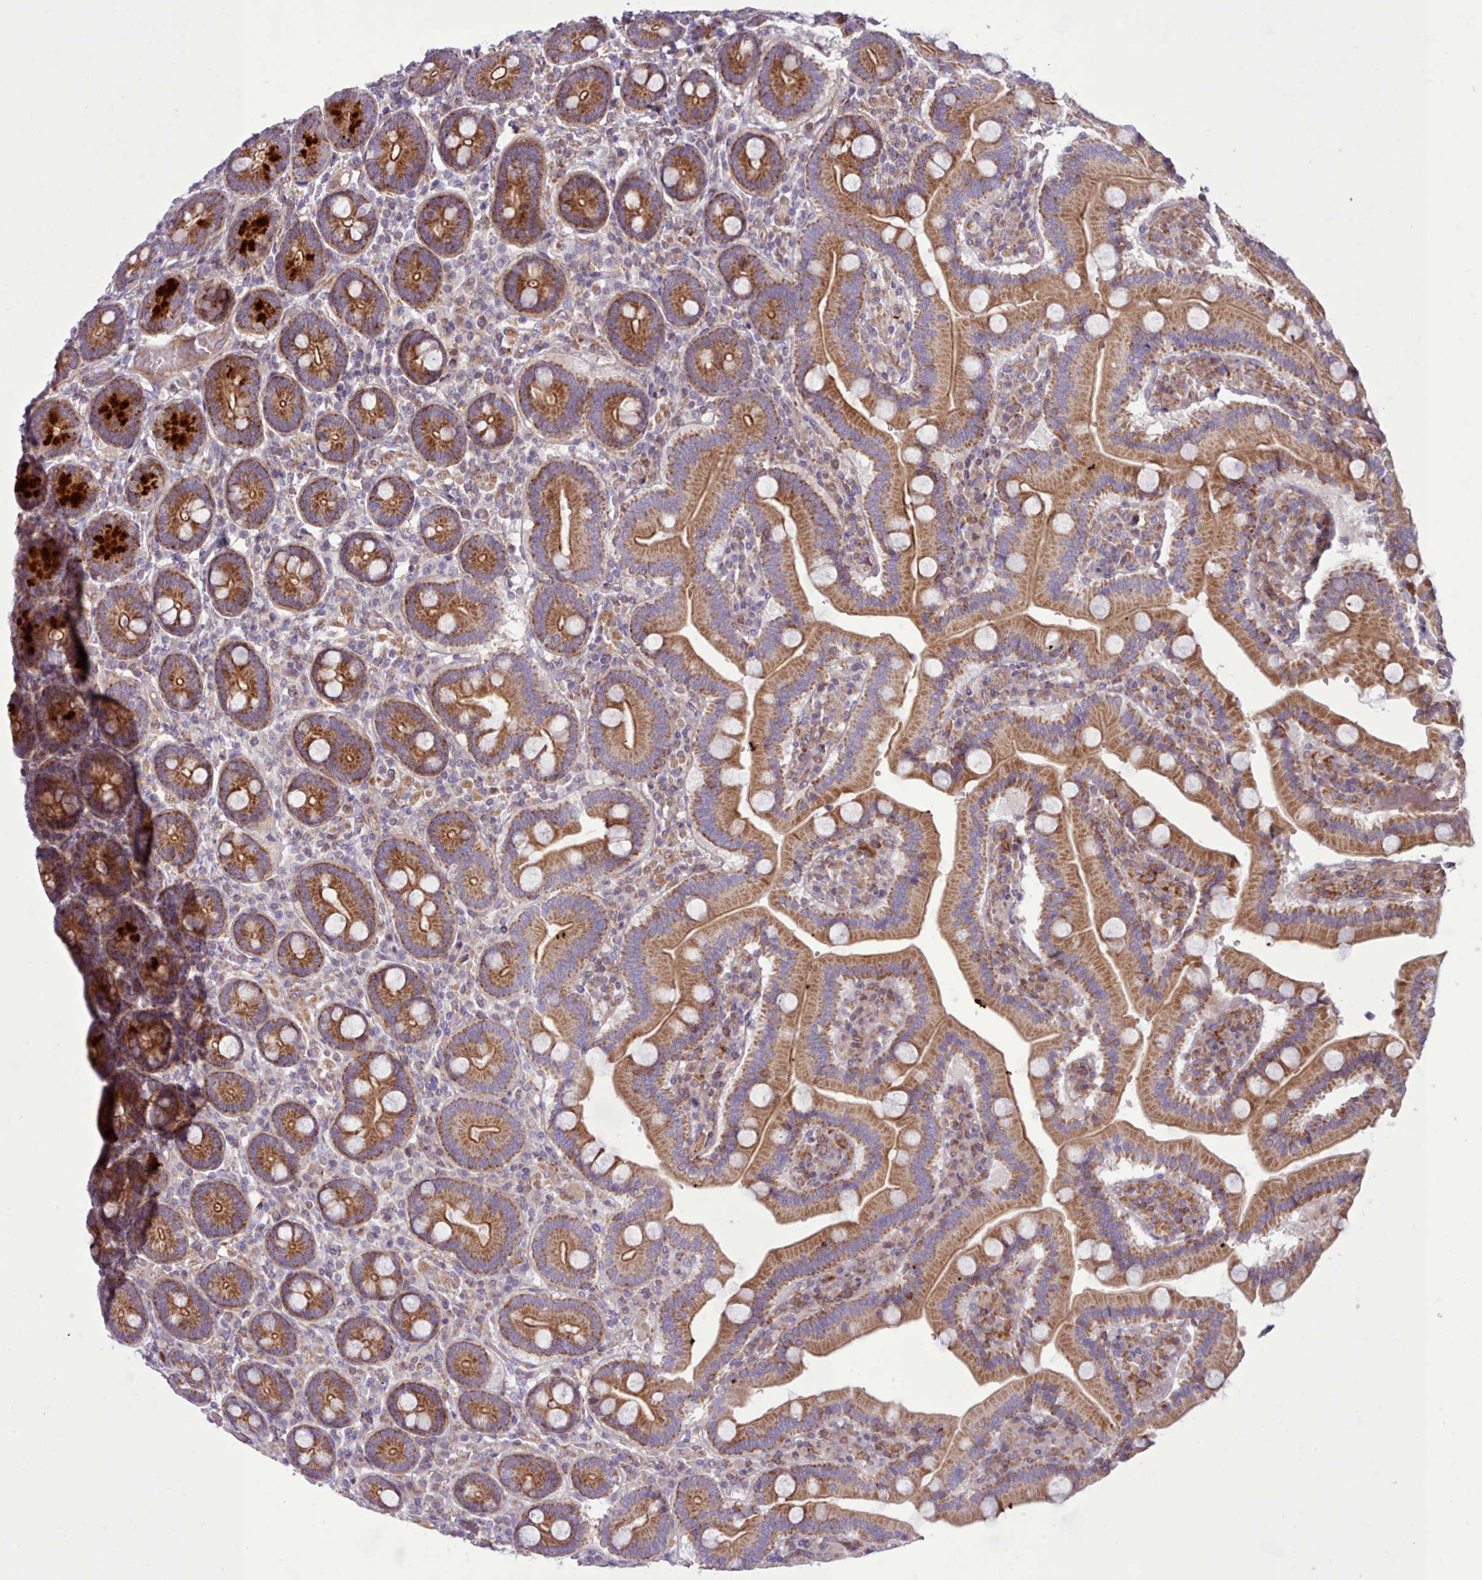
{"staining": {"intensity": "moderate", "quantity": ">75%", "location": "cytoplasmic/membranous"}, "tissue": "duodenum", "cell_type": "Glandular cells", "image_type": "normal", "snomed": [{"axis": "morphology", "description": "Normal tissue, NOS"}, {"axis": "topography", "description": "Duodenum"}], "caption": "Duodenum stained with DAB (3,3'-diaminobenzidine) immunohistochemistry (IHC) displays medium levels of moderate cytoplasmic/membranous staining in about >75% of glandular cells.", "gene": "TENT4B", "patient": {"sex": "female", "age": 62}}